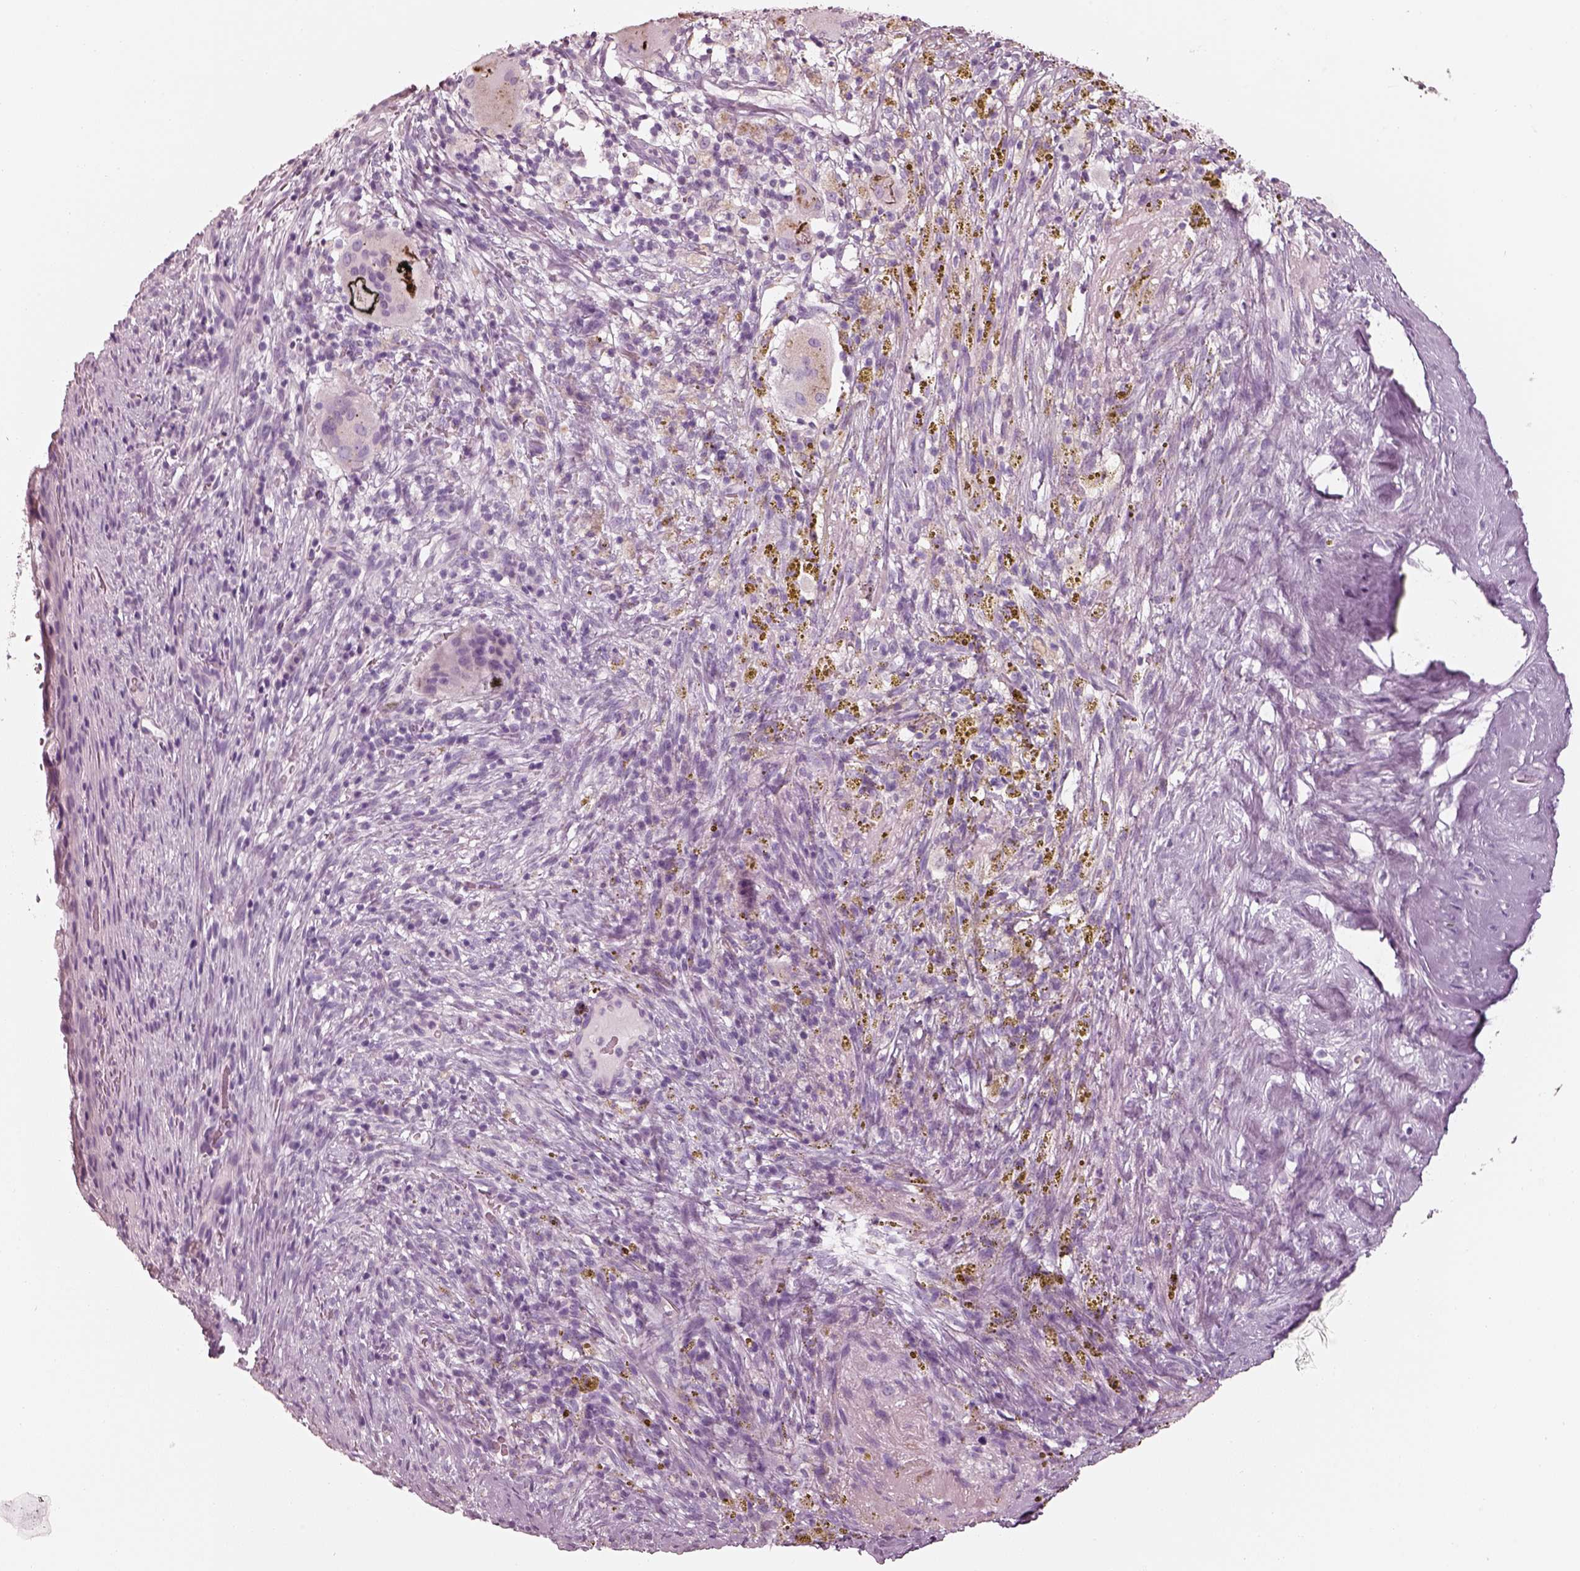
{"staining": {"intensity": "negative", "quantity": "none", "location": "none"}, "tissue": "cervical cancer", "cell_type": "Tumor cells", "image_type": "cancer", "snomed": [{"axis": "morphology", "description": "Squamous cell carcinoma, NOS"}, {"axis": "topography", "description": "Cervix"}], "caption": "The photomicrograph shows no staining of tumor cells in squamous cell carcinoma (cervical). (DAB immunohistochemistry (IHC), high magnification).", "gene": "R3HDML", "patient": {"sex": "female", "age": 51}}